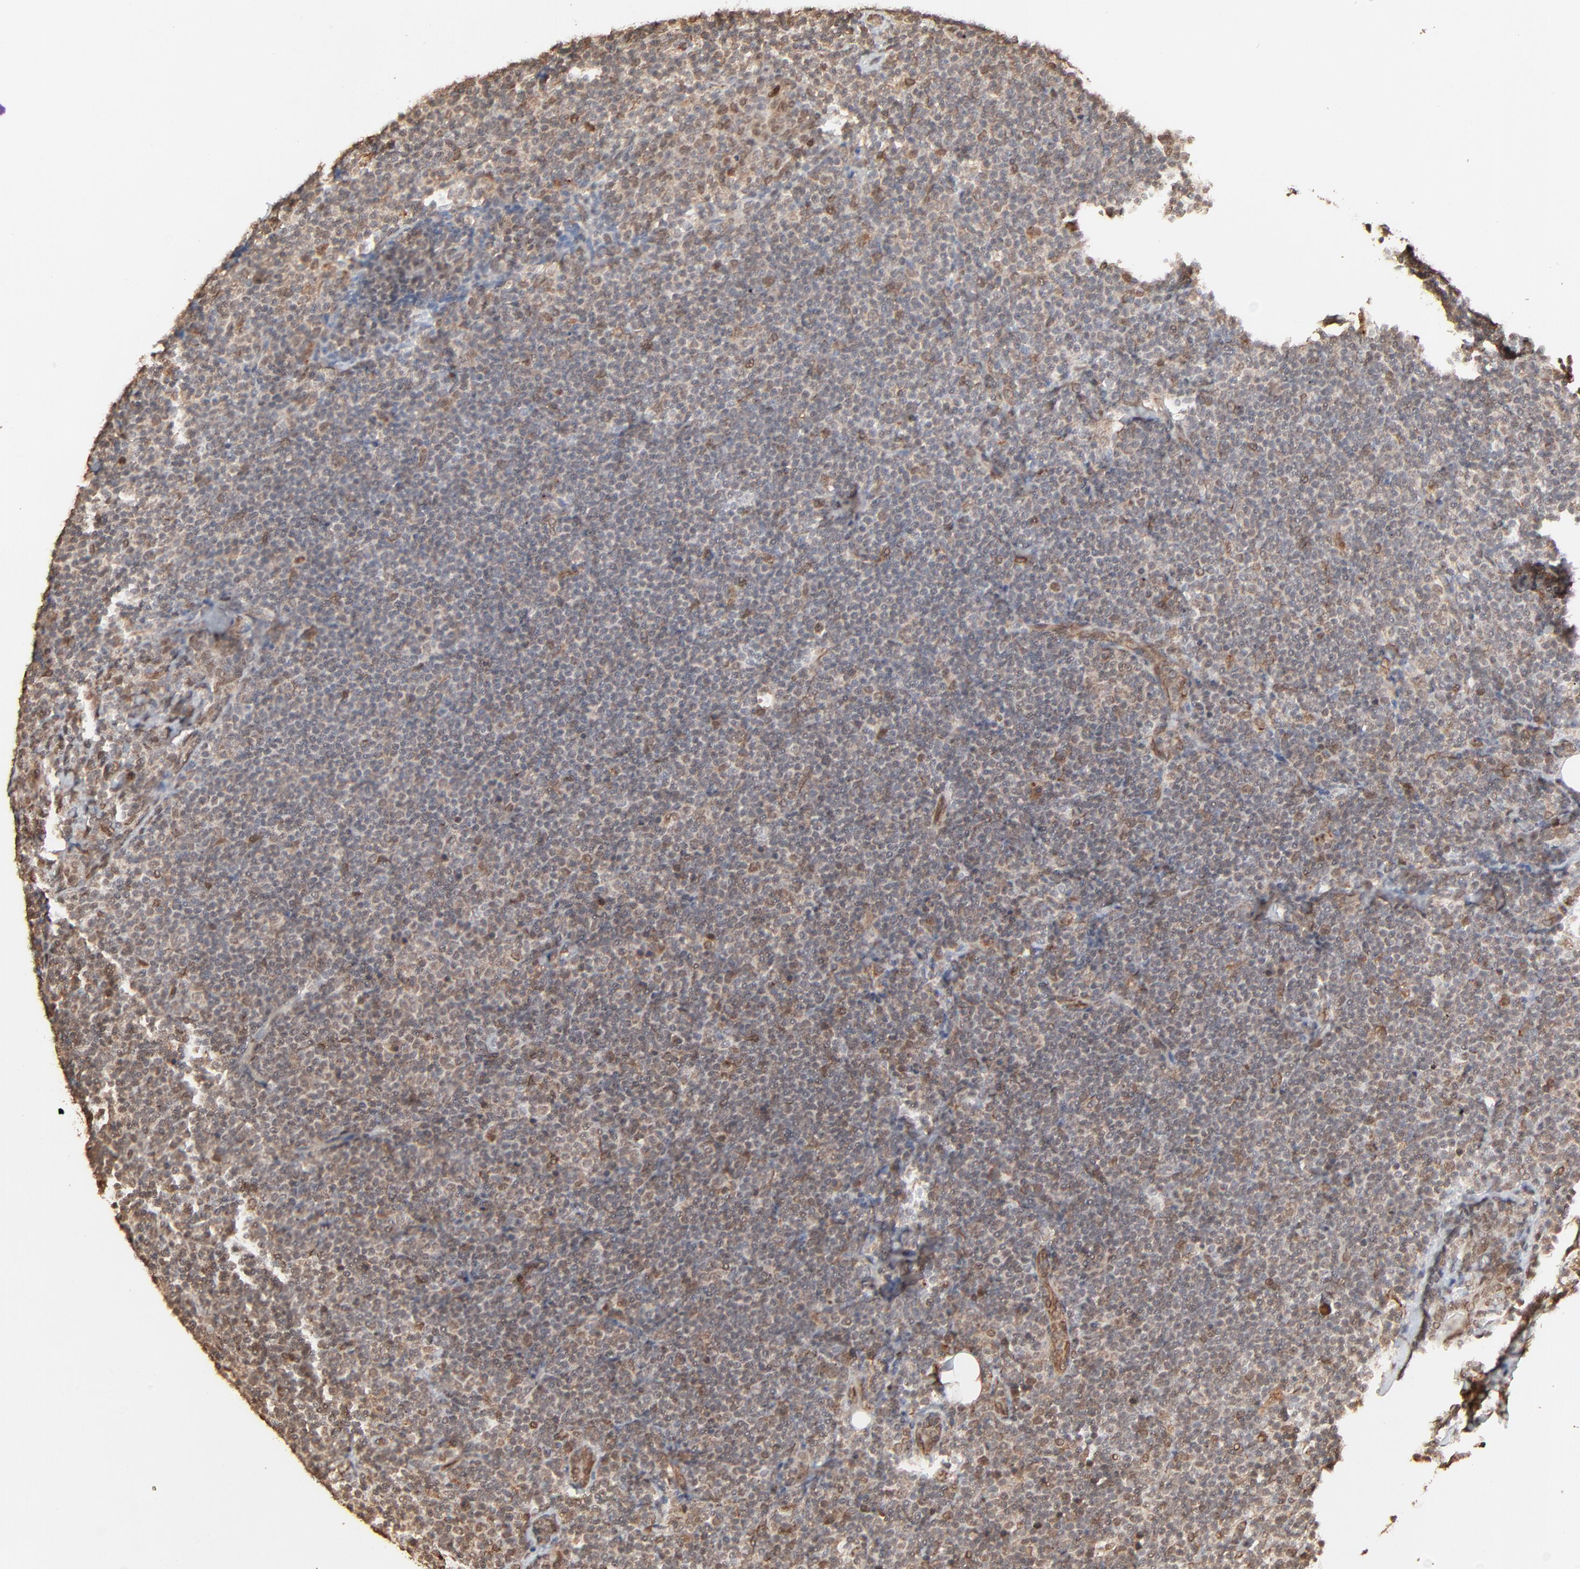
{"staining": {"intensity": "moderate", "quantity": "25%-75%", "location": "nuclear"}, "tissue": "lymph node", "cell_type": "Germinal center cells", "image_type": "normal", "snomed": [{"axis": "morphology", "description": "Normal tissue, NOS"}, {"axis": "morphology", "description": "Uncertain malignant potential"}, {"axis": "topography", "description": "Lymph node"}, {"axis": "topography", "description": "Salivary gland, NOS"}], "caption": "A micrograph of human lymph node stained for a protein reveals moderate nuclear brown staining in germinal center cells.", "gene": "FAM227A", "patient": {"sex": "female", "age": 51}}